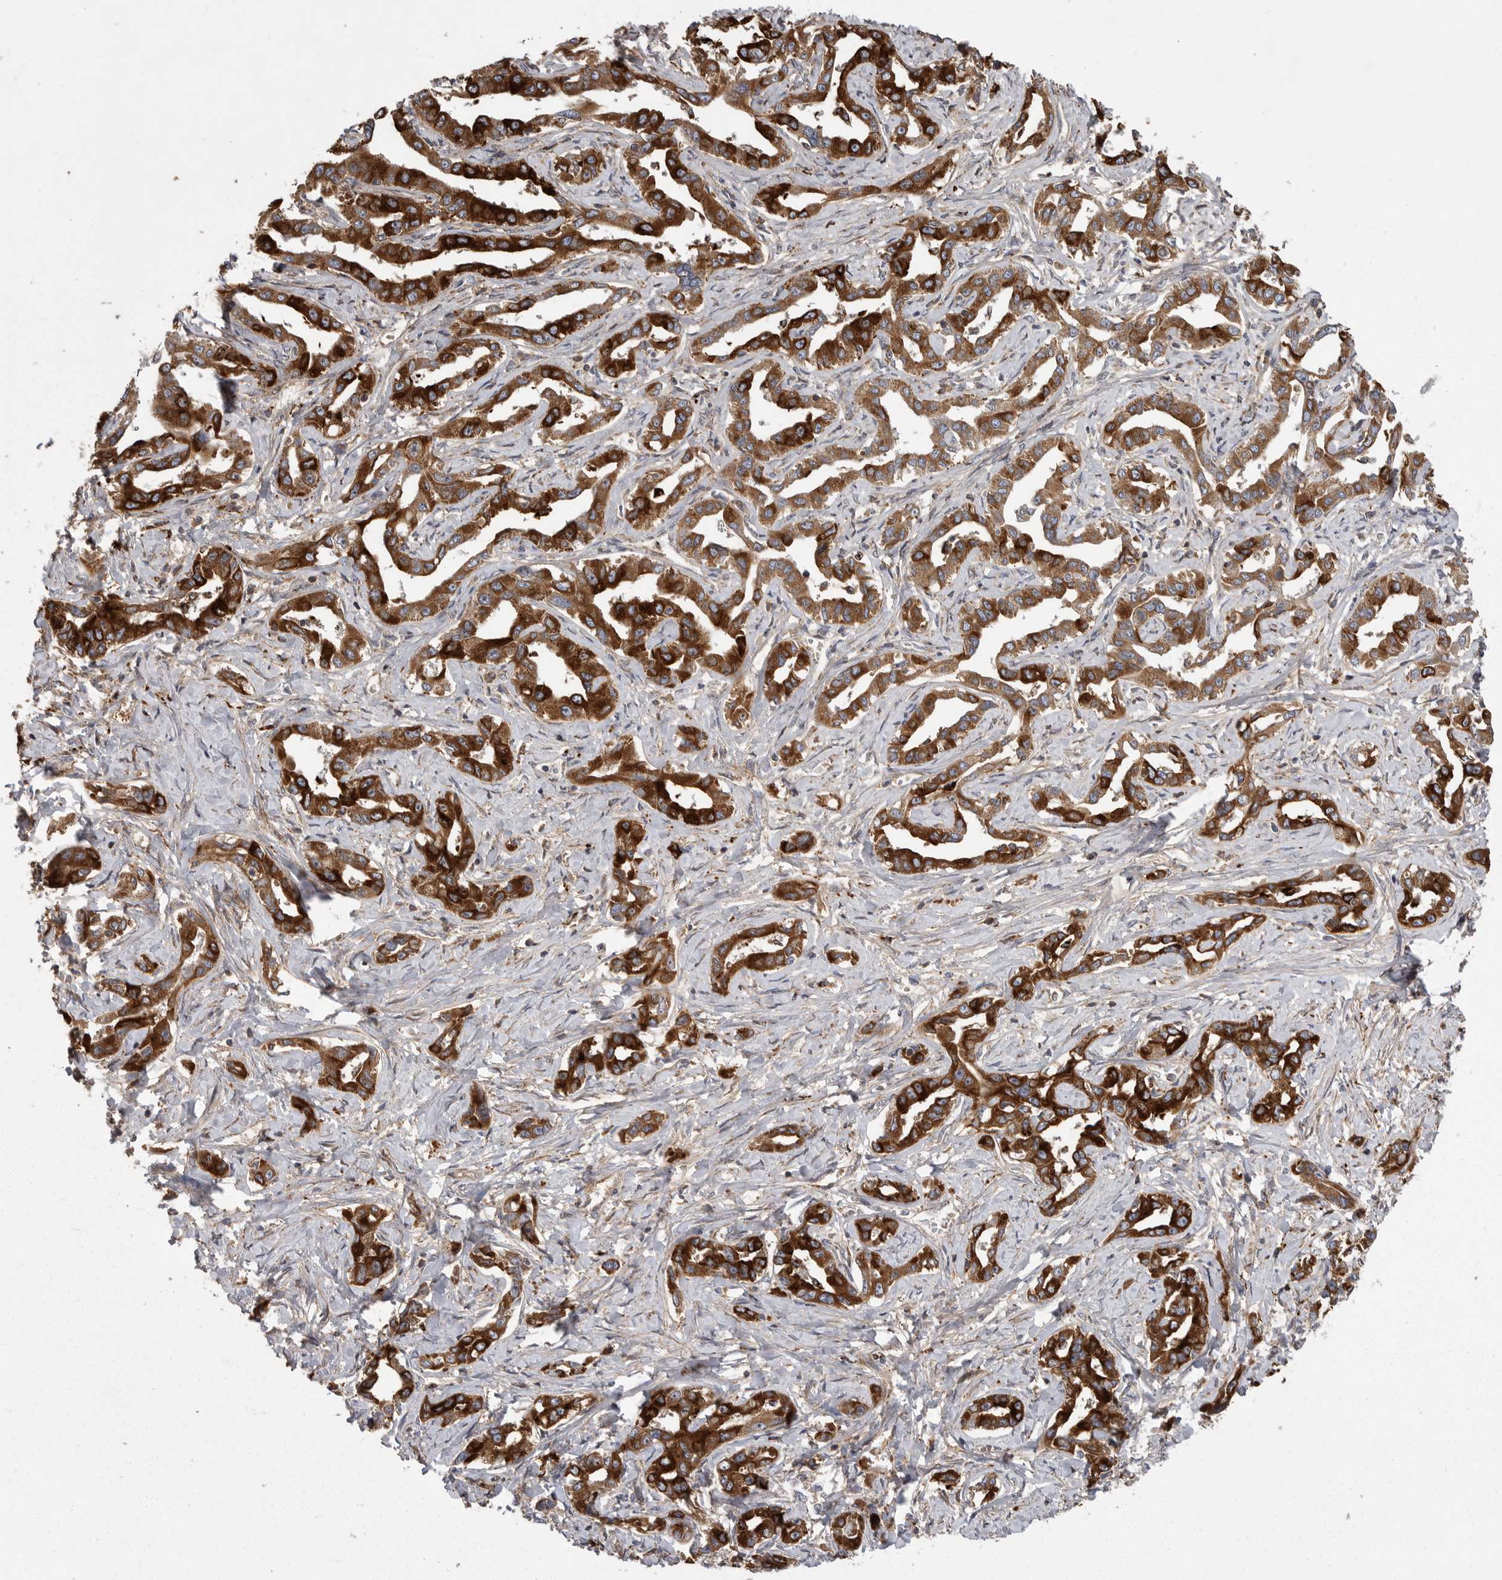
{"staining": {"intensity": "strong", "quantity": ">75%", "location": "cytoplasmic/membranous"}, "tissue": "liver cancer", "cell_type": "Tumor cells", "image_type": "cancer", "snomed": [{"axis": "morphology", "description": "Cholangiocarcinoma"}, {"axis": "topography", "description": "Liver"}], "caption": "Liver cancer (cholangiocarcinoma) was stained to show a protein in brown. There is high levels of strong cytoplasmic/membranous staining in approximately >75% of tumor cells.", "gene": "CRP", "patient": {"sex": "male", "age": 59}}